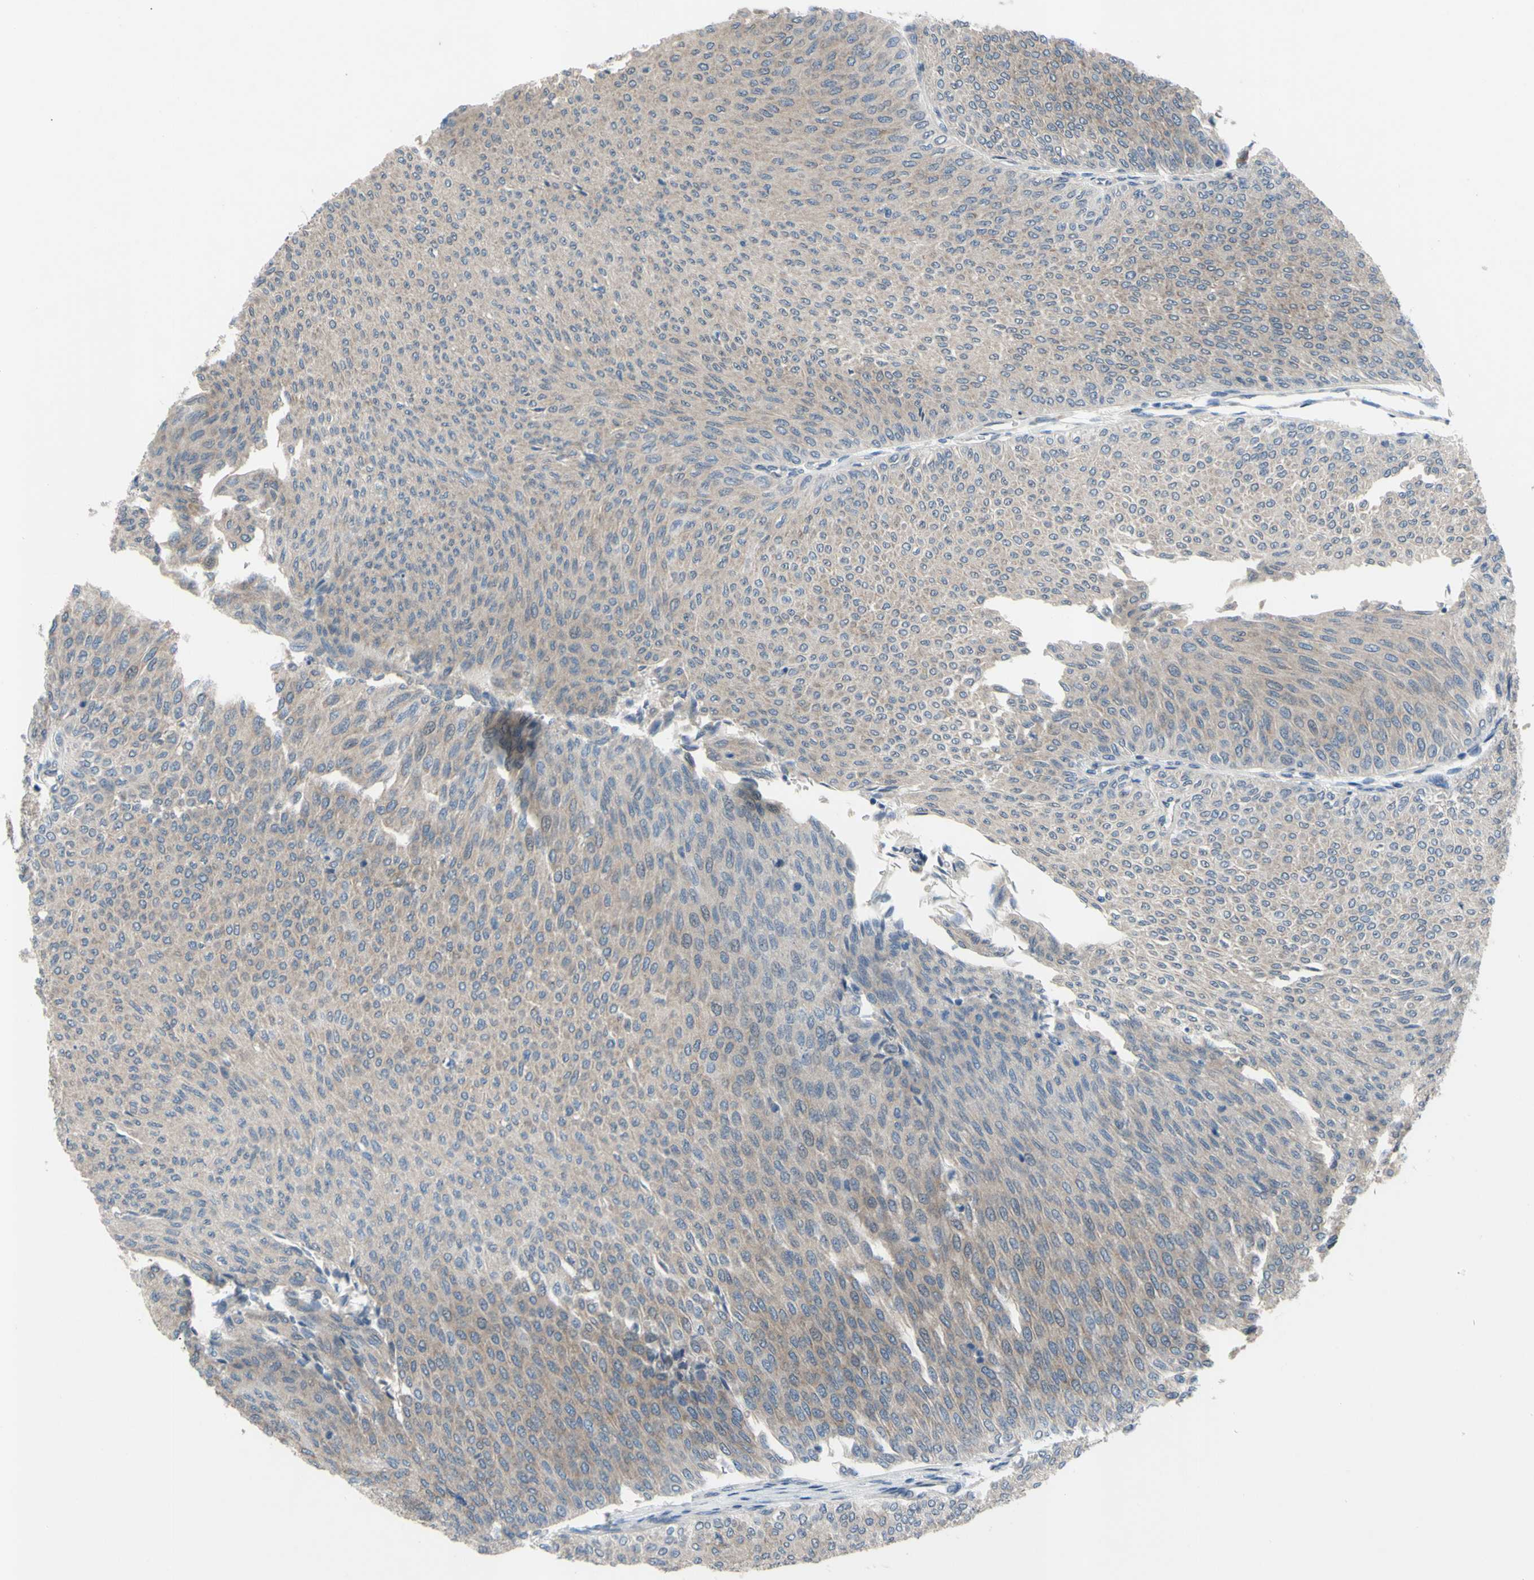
{"staining": {"intensity": "weak", "quantity": ">75%", "location": "cytoplasmic/membranous"}, "tissue": "urothelial cancer", "cell_type": "Tumor cells", "image_type": "cancer", "snomed": [{"axis": "morphology", "description": "Urothelial carcinoma, Low grade"}, {"axis": "topography", "description": "Urinary bladder"}], "caption": "IHC staining of low-grade urothelial carcinoma, which demonstrates low levels of weak cytoplasmic/membranous positivity in about >75% of tumor cells indicating weak cytoplasmic/membranous protein positivity. The staining was performed using DAB (3,3'-diaminobenzidine) (brown) for protein detection and nuclei were counterstained in hematoxylin (blue).", "gene": "GRAMD2B", "patient": {"sex": "male", "age": 78}}